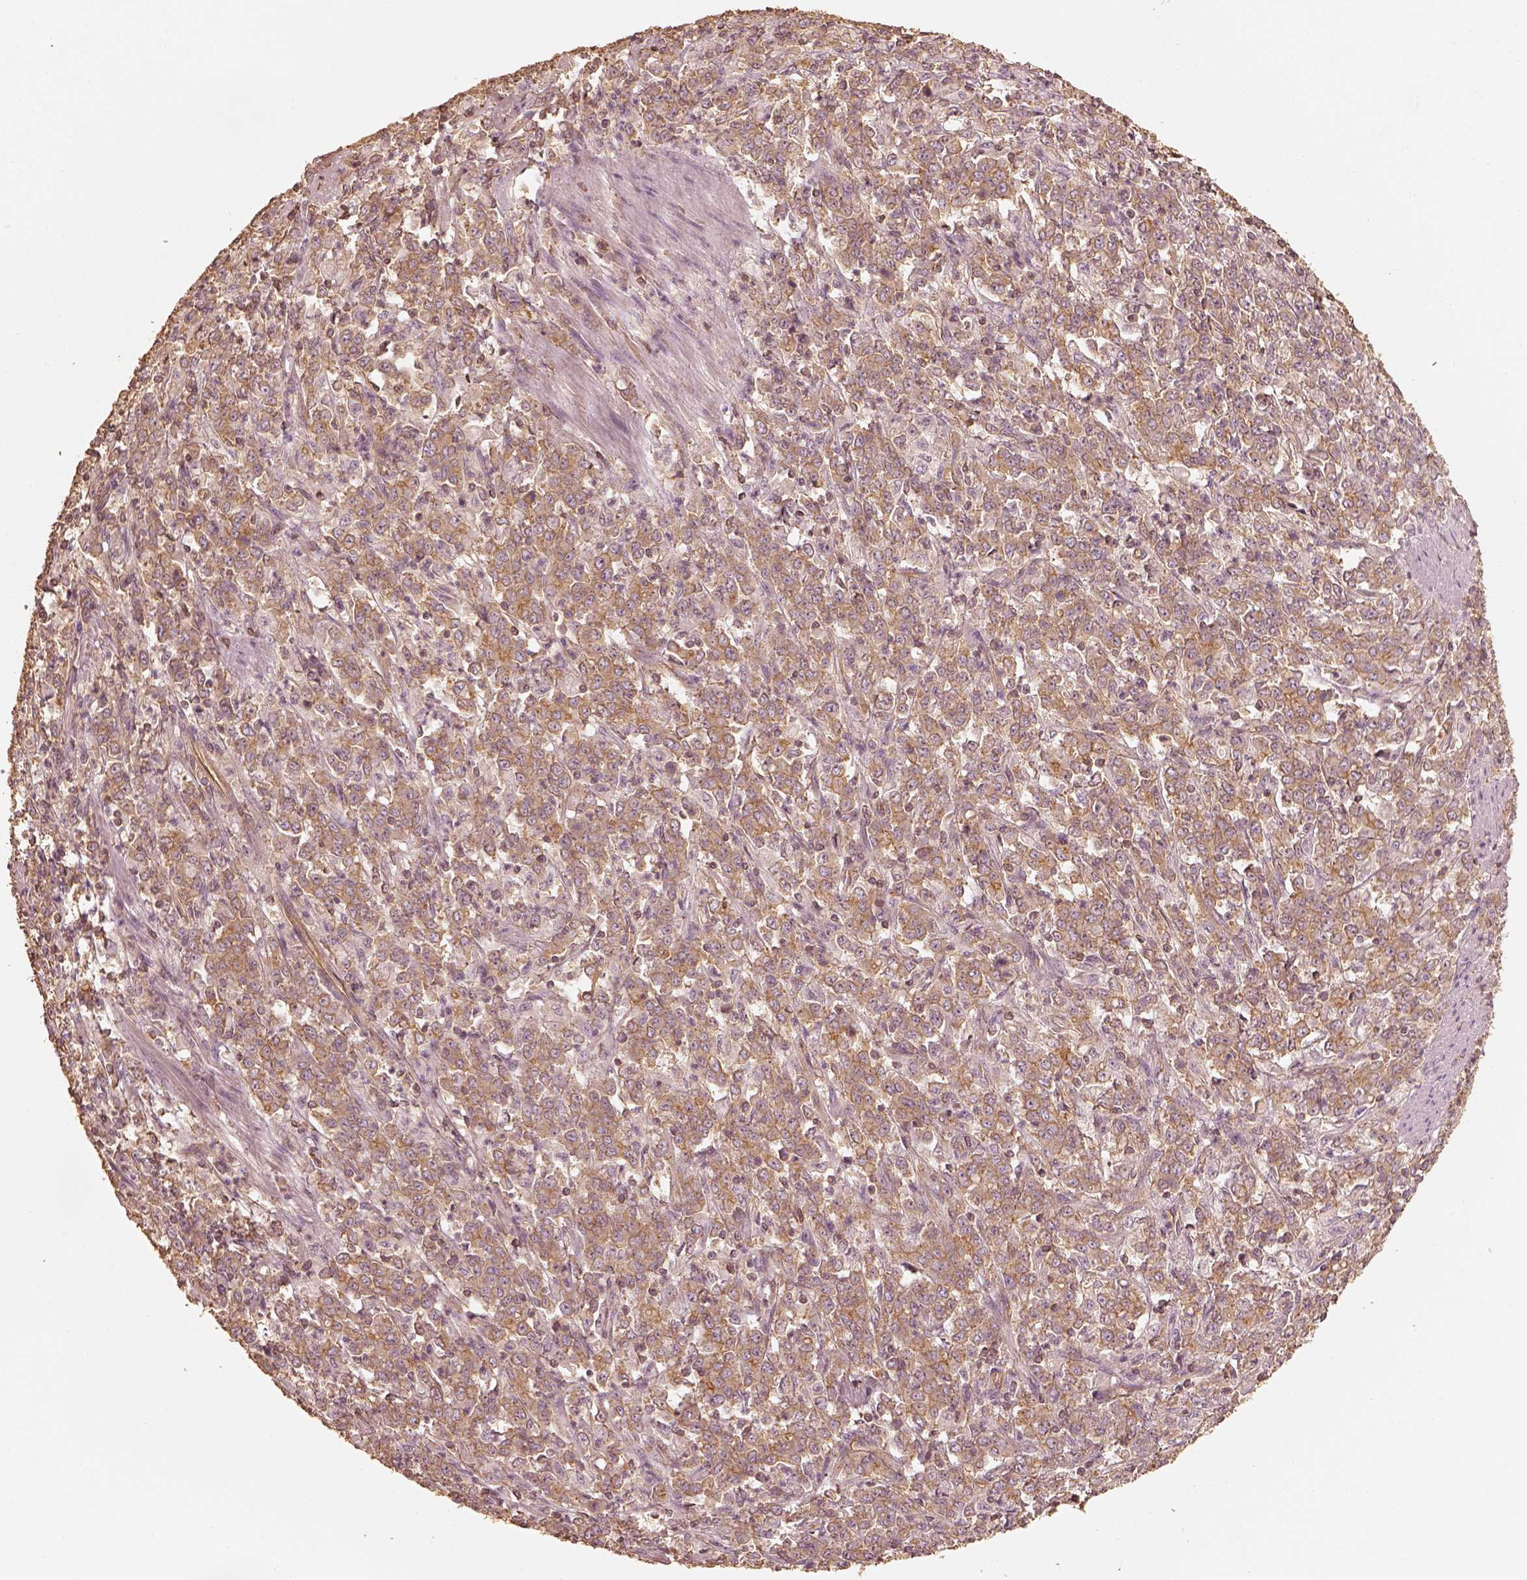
{"staining": {"intensity": "moderate", "quantity": ">75%", "location": "cytoplasmic/membranous"}, "tissue": "stomach cancer", "cell_type": "Tumor cells", "image_type": "cancer", "snomed": [{"axis": "morphology", "description": "Adenocarcinoma, NOS"}, {"axis": "topography", "description": "Stomach, lower"}], "caption": "Protein staining of adenocarcinoma (stomach) tissue exhibits moderate cytoplasmic/membranous staining in about >75% of tumor cells.", "gene": "WDR7", "patient": {"sex": "female", "age": 71}}